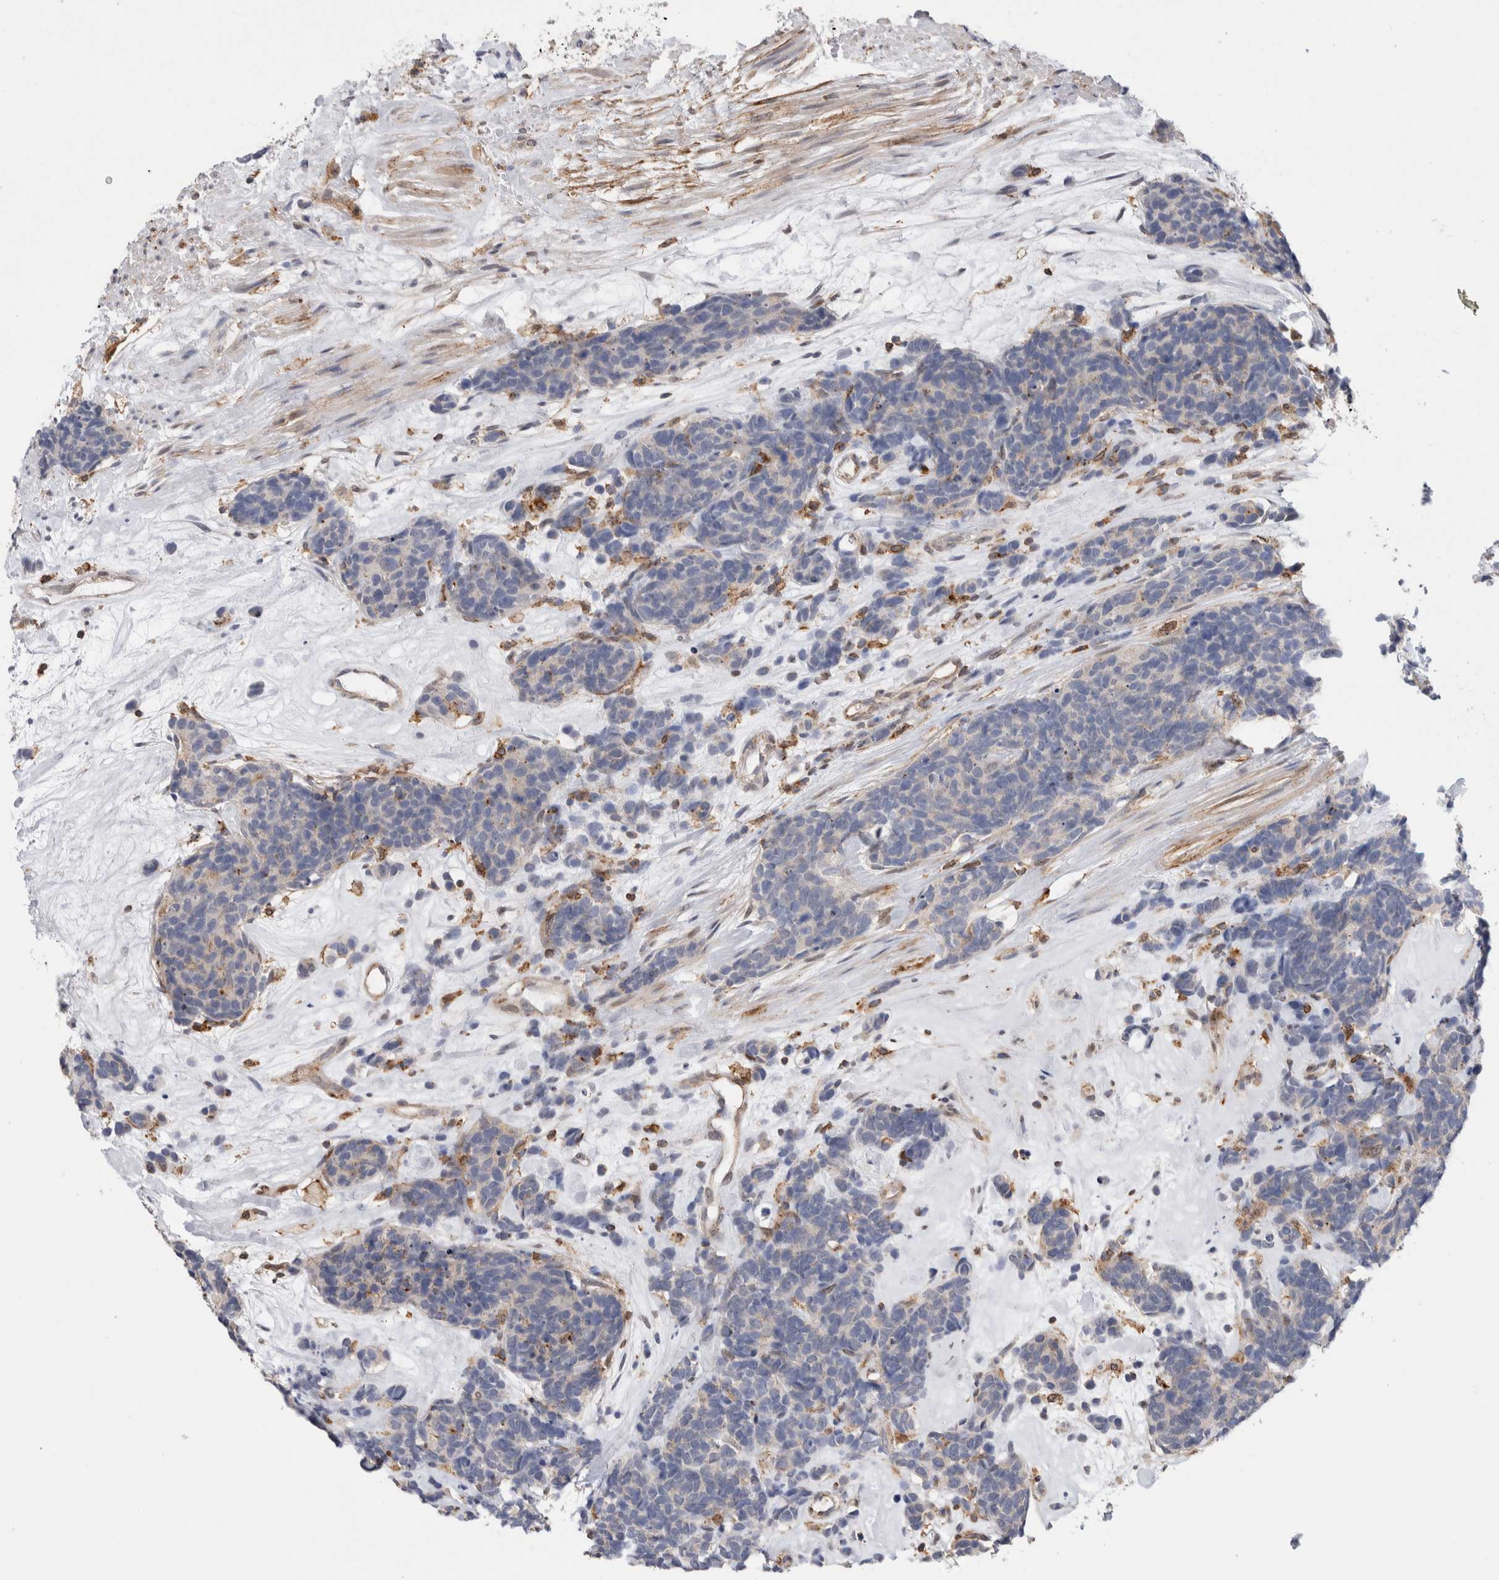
{"staining": {"intensity": "weak", "quantity": "<25%", "location": "cytoplasmic/membranous"}, "tissue": "carcinoid", "cell_type": "Tumor cells", "image_type": "cancer", "snomed": [{"axis": "morphology", "description": "Carcinoma, NOS"}, {"axis": "morphology", "description": "Carcinoid, malignant, NOS"}, {"axis": "topography", "description": "Urinary bladder"}], "caption": "Human carcinoid stained for a protein using IHC reveals no expression in tumor cells.", "gene": "CCDC88B", "patient": {"sex": "male", "age": 57}}